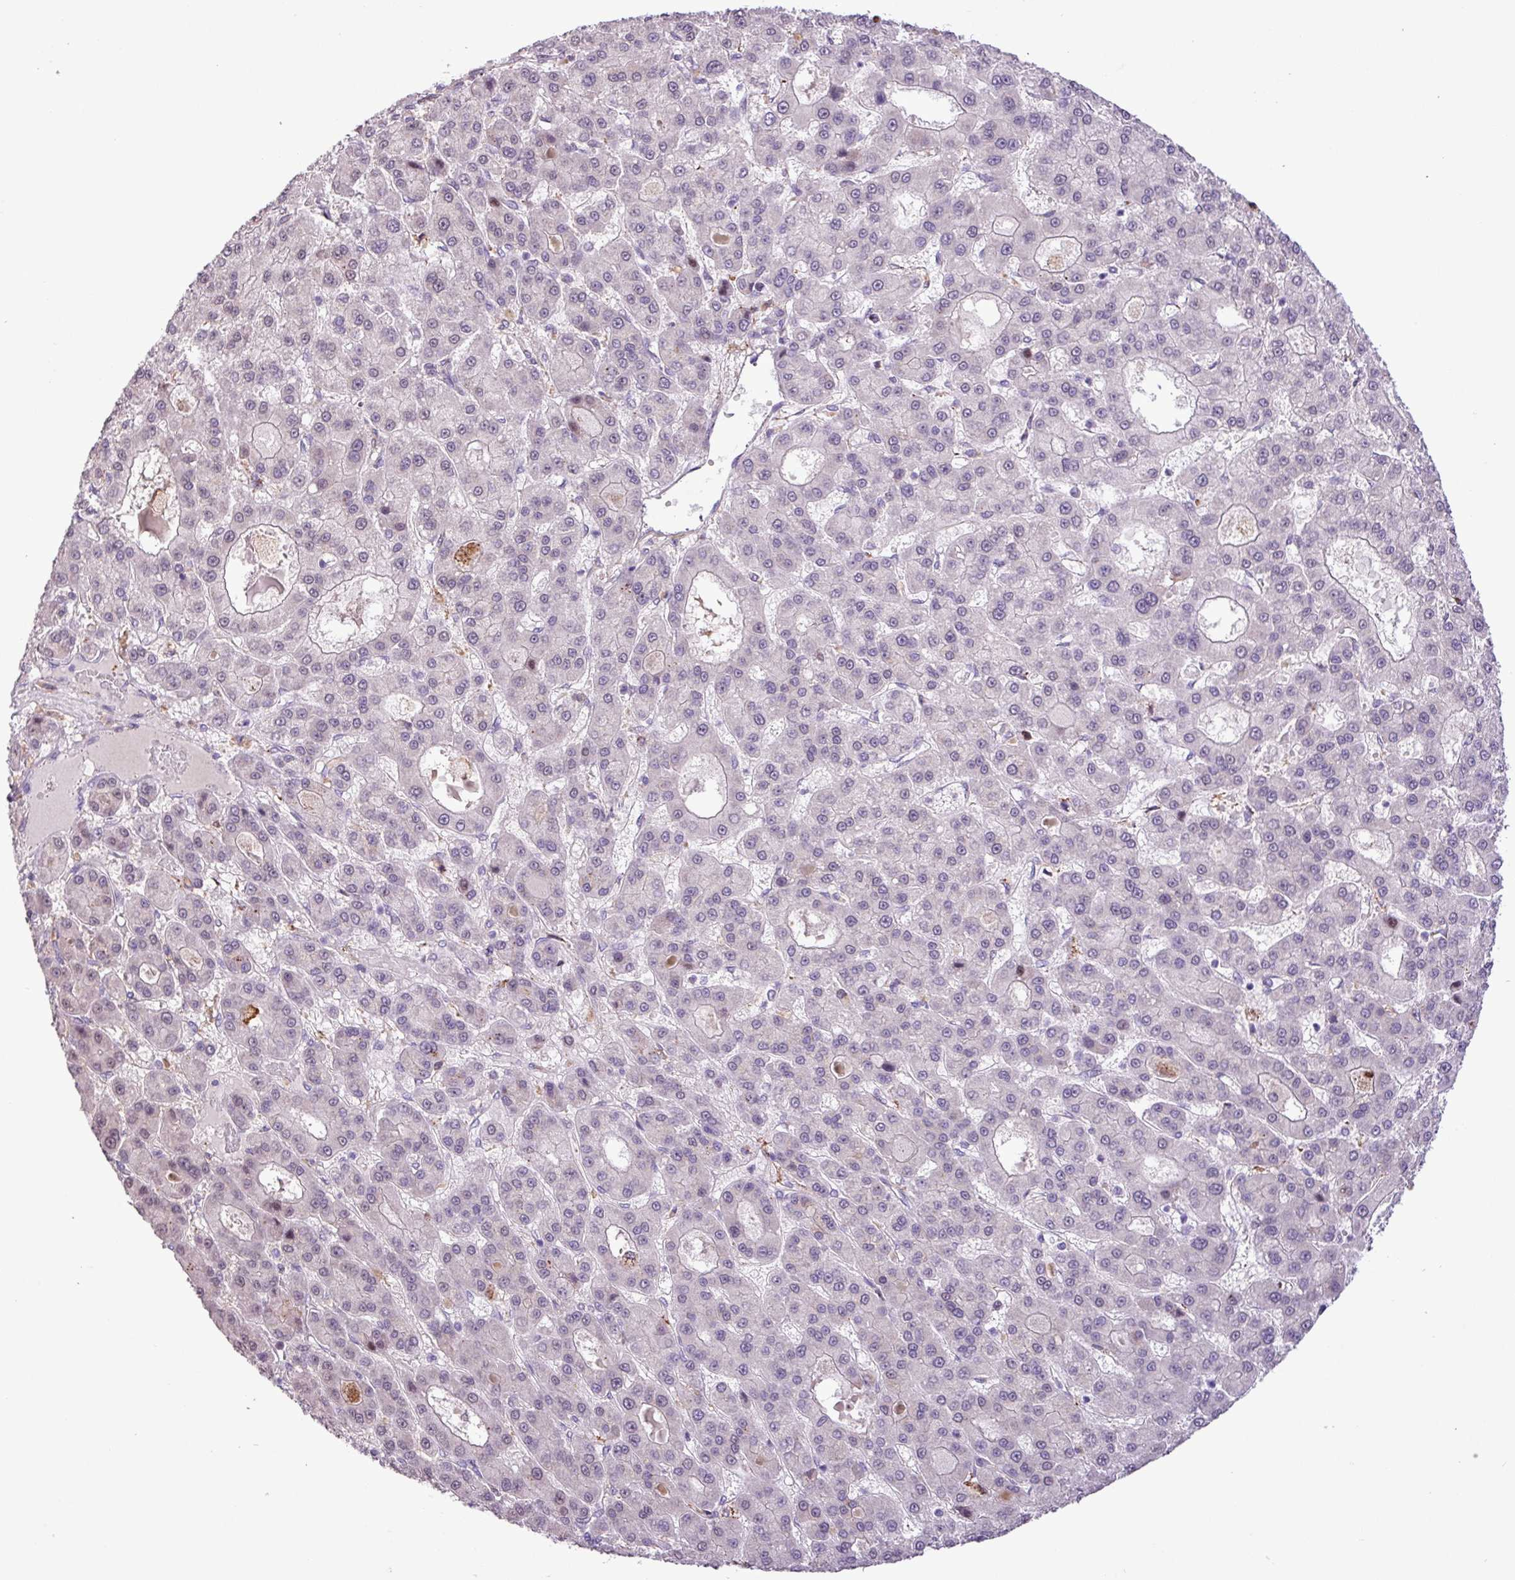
{"staining": {"intensity": "negative", "quantity": "none", "location": "none"}, "tissue": "liver cancer", "cell_type": "Tumor cells", "image_type": "cancer", "snomed": [{"axis": "morphology", "description": "Carcinoma, Hepatocellular, NOS"}, {"axis": "topography", "description": "Liver"}], "caption": "The image exhibits no significant expression in tumor cells of liver cancer (hepatocellular carcinoma).", "gene": "RPP25L", "patient": {"sex": "male", "age": 70}}